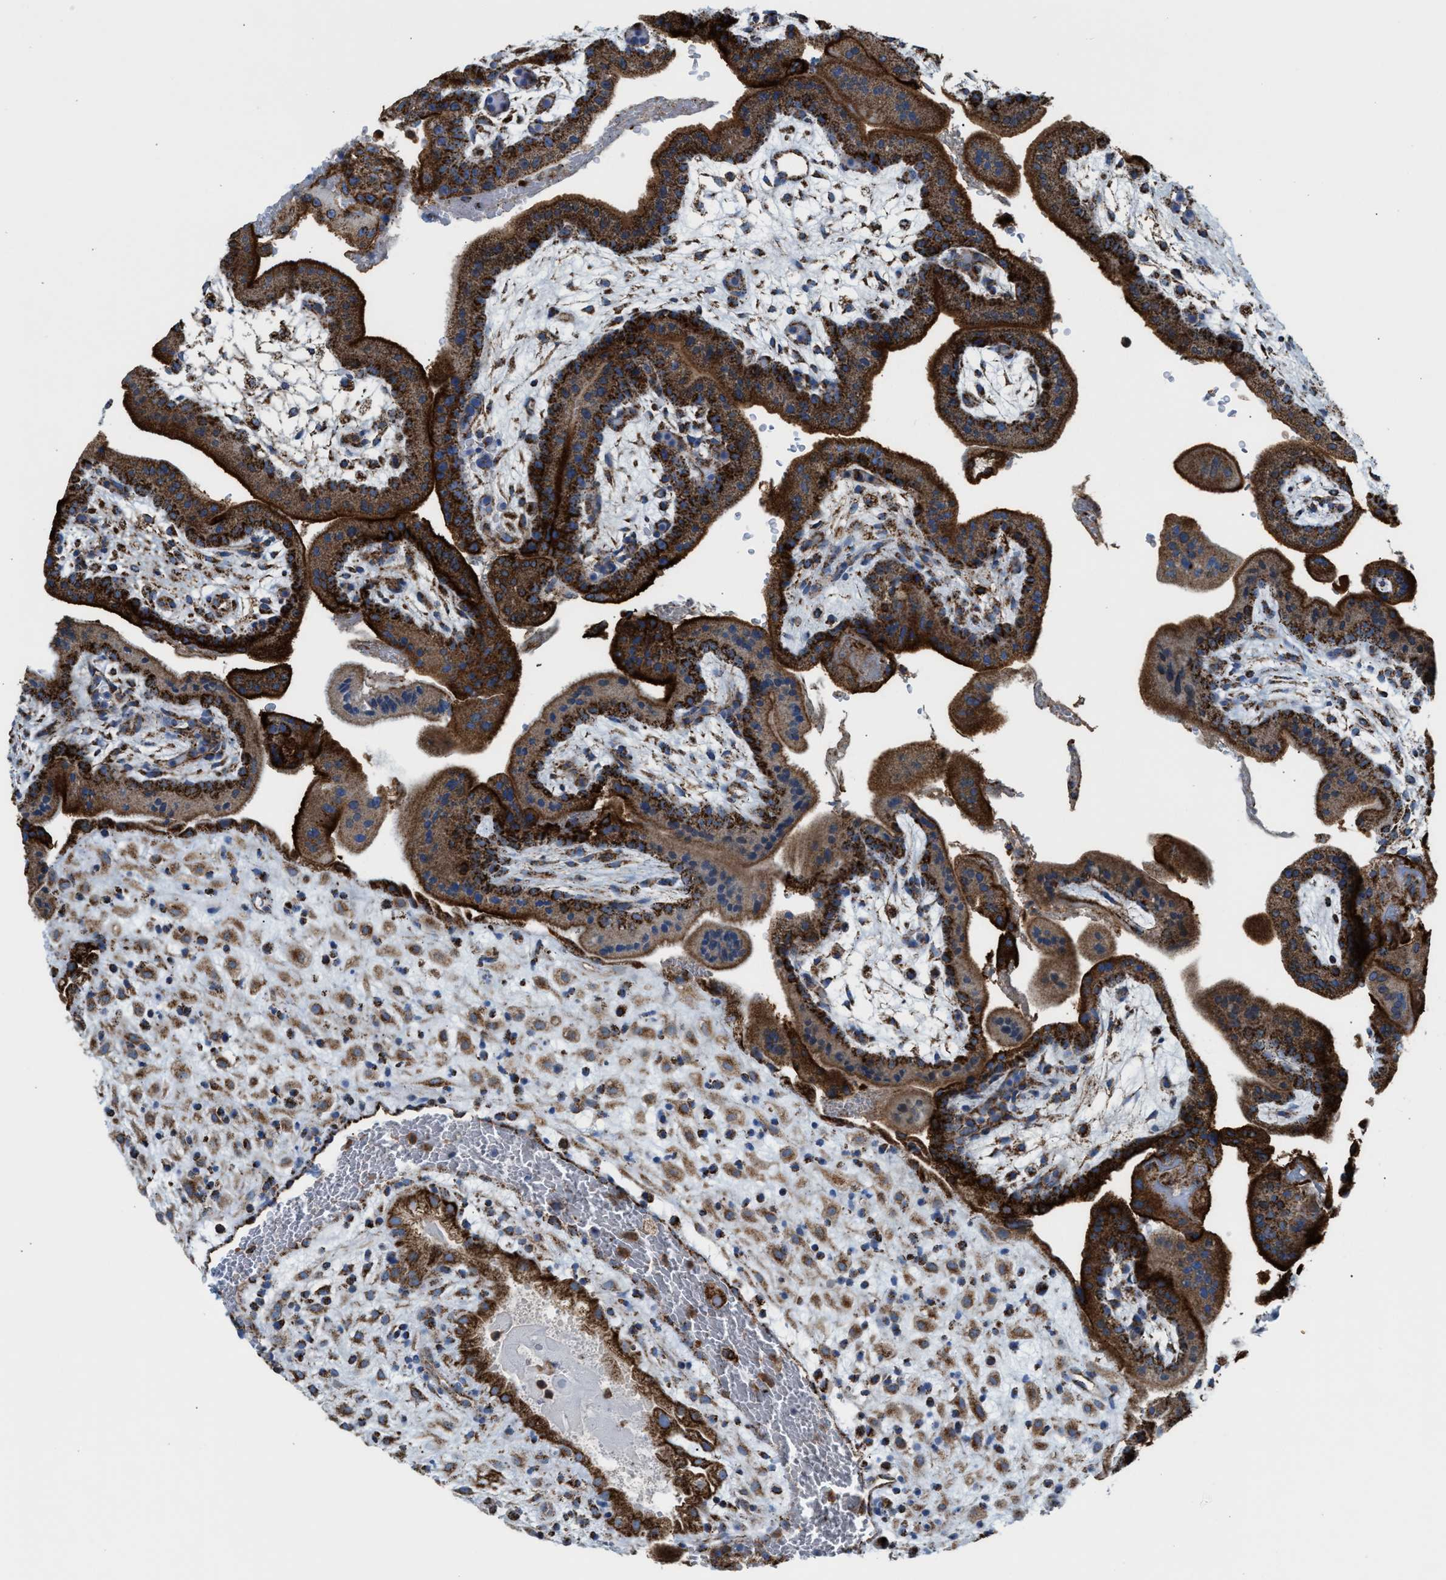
{"staining": {"intensity": "strong", "quantity": ">75%", "location": "cytoplasmic/membranous"}, "tissue": "placenta", "cell_type": "Decidual cells", "image_type": "normal", "snomed": [{"axis": "morphology", "description": "Normal tissue, NOS"}, {"axis": "topography", "description": "Placenta"}], "caption": "Protein positivity by immunohistochemistry (IHC) reveals strong cytoplasmic/membranous expression in approximately >75% of decidual cells in unremarkable placenta.", "gene": "ECHS1", "patient": {"sex": "female", "age": 35}}